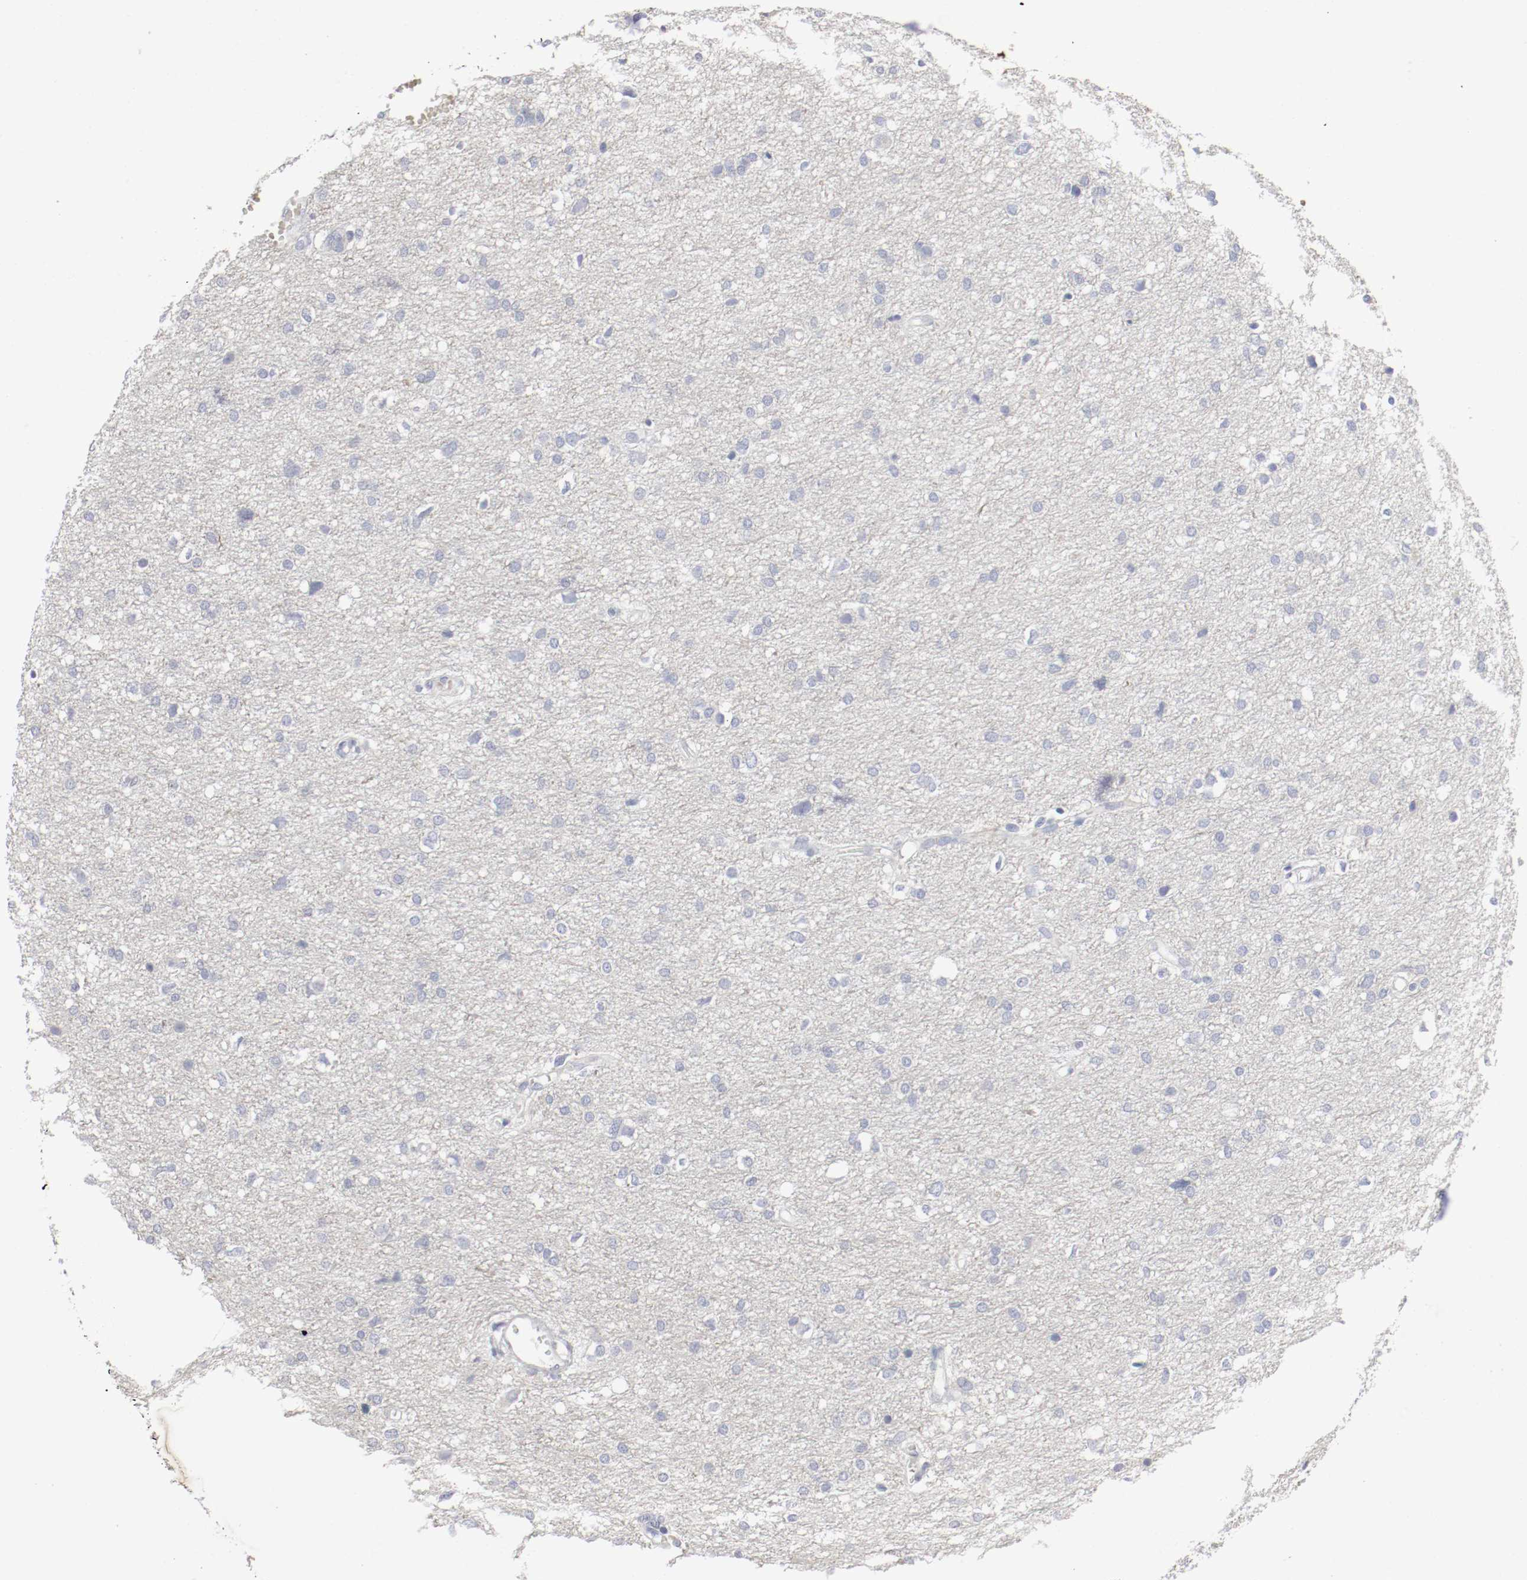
{"staining": {"intensity": "negative", "quantity": "none", "location": "none"}, "tissue": "glioma", "cell_type": "Tumor cells", "image_type": "cancer", "snomed": [{"axis": "morphology", "description": "Glioma, malignant, High grade"}, {"axis": "topography", "description": "Brain"}], "caption": "This is a image of immunohistochemistry staining of glioma, which shows no staining in tumor cells.", "gene": "FGFBP1", "patient": {"sex": "female", "age": 59}}